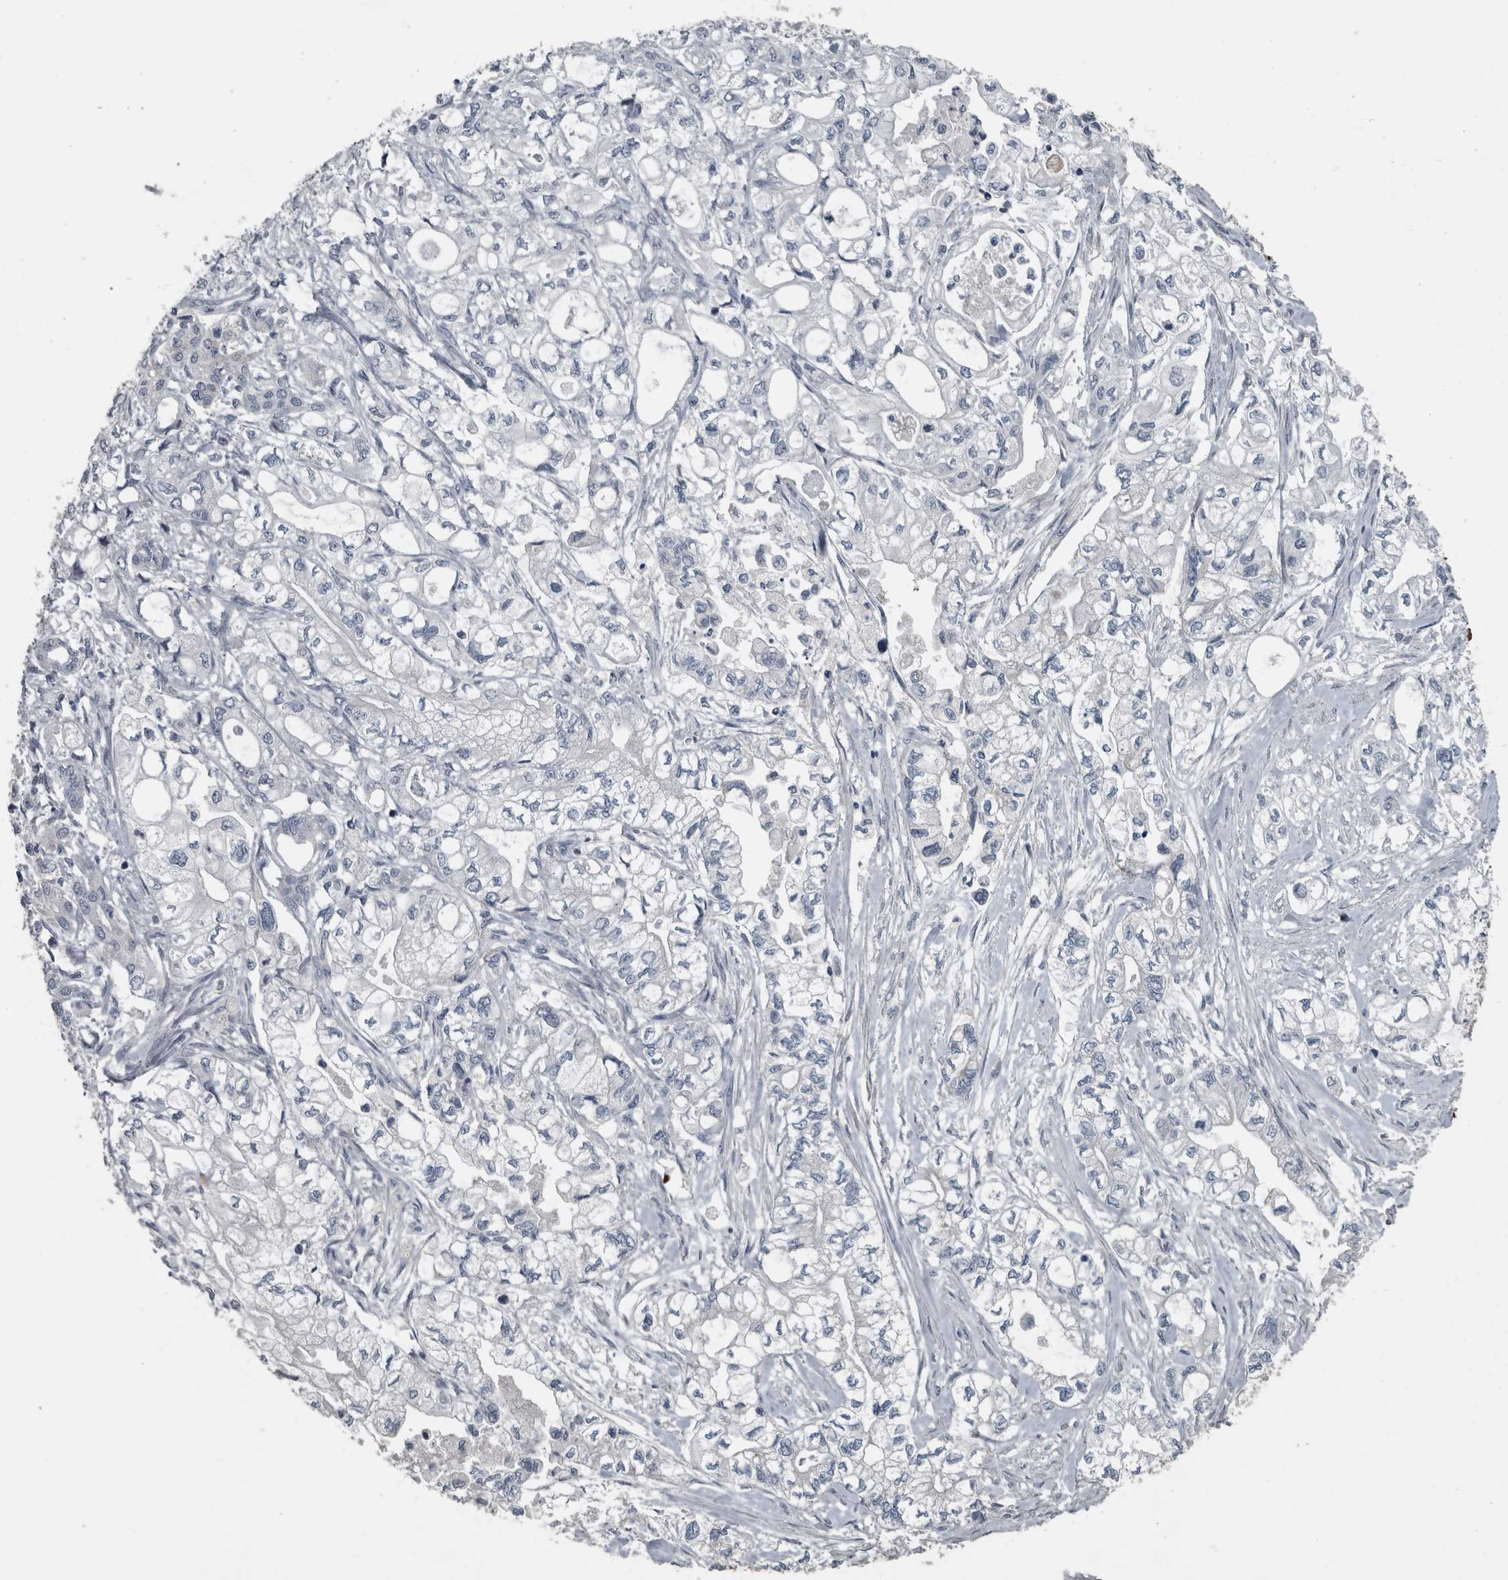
{"staining": {"intensity": "negative", "quantity": "none", "location": "none"}, "tissue": "pancreatic cancer", "cell_type": "Tumor cells", "image_type": "cancer", "snomed": [{"axis": "morphology", "description": "Adenocarcinoma, NOS"}, {"axis": "topography", "description": "Pancreas"}], "caption": "Micrograph shows no protein staining in tumor cells of pancreatic cancer (adenocarcinoma) tissue.", "gene": "KRT20", "patient": {"sex": "male", "age": 79}}